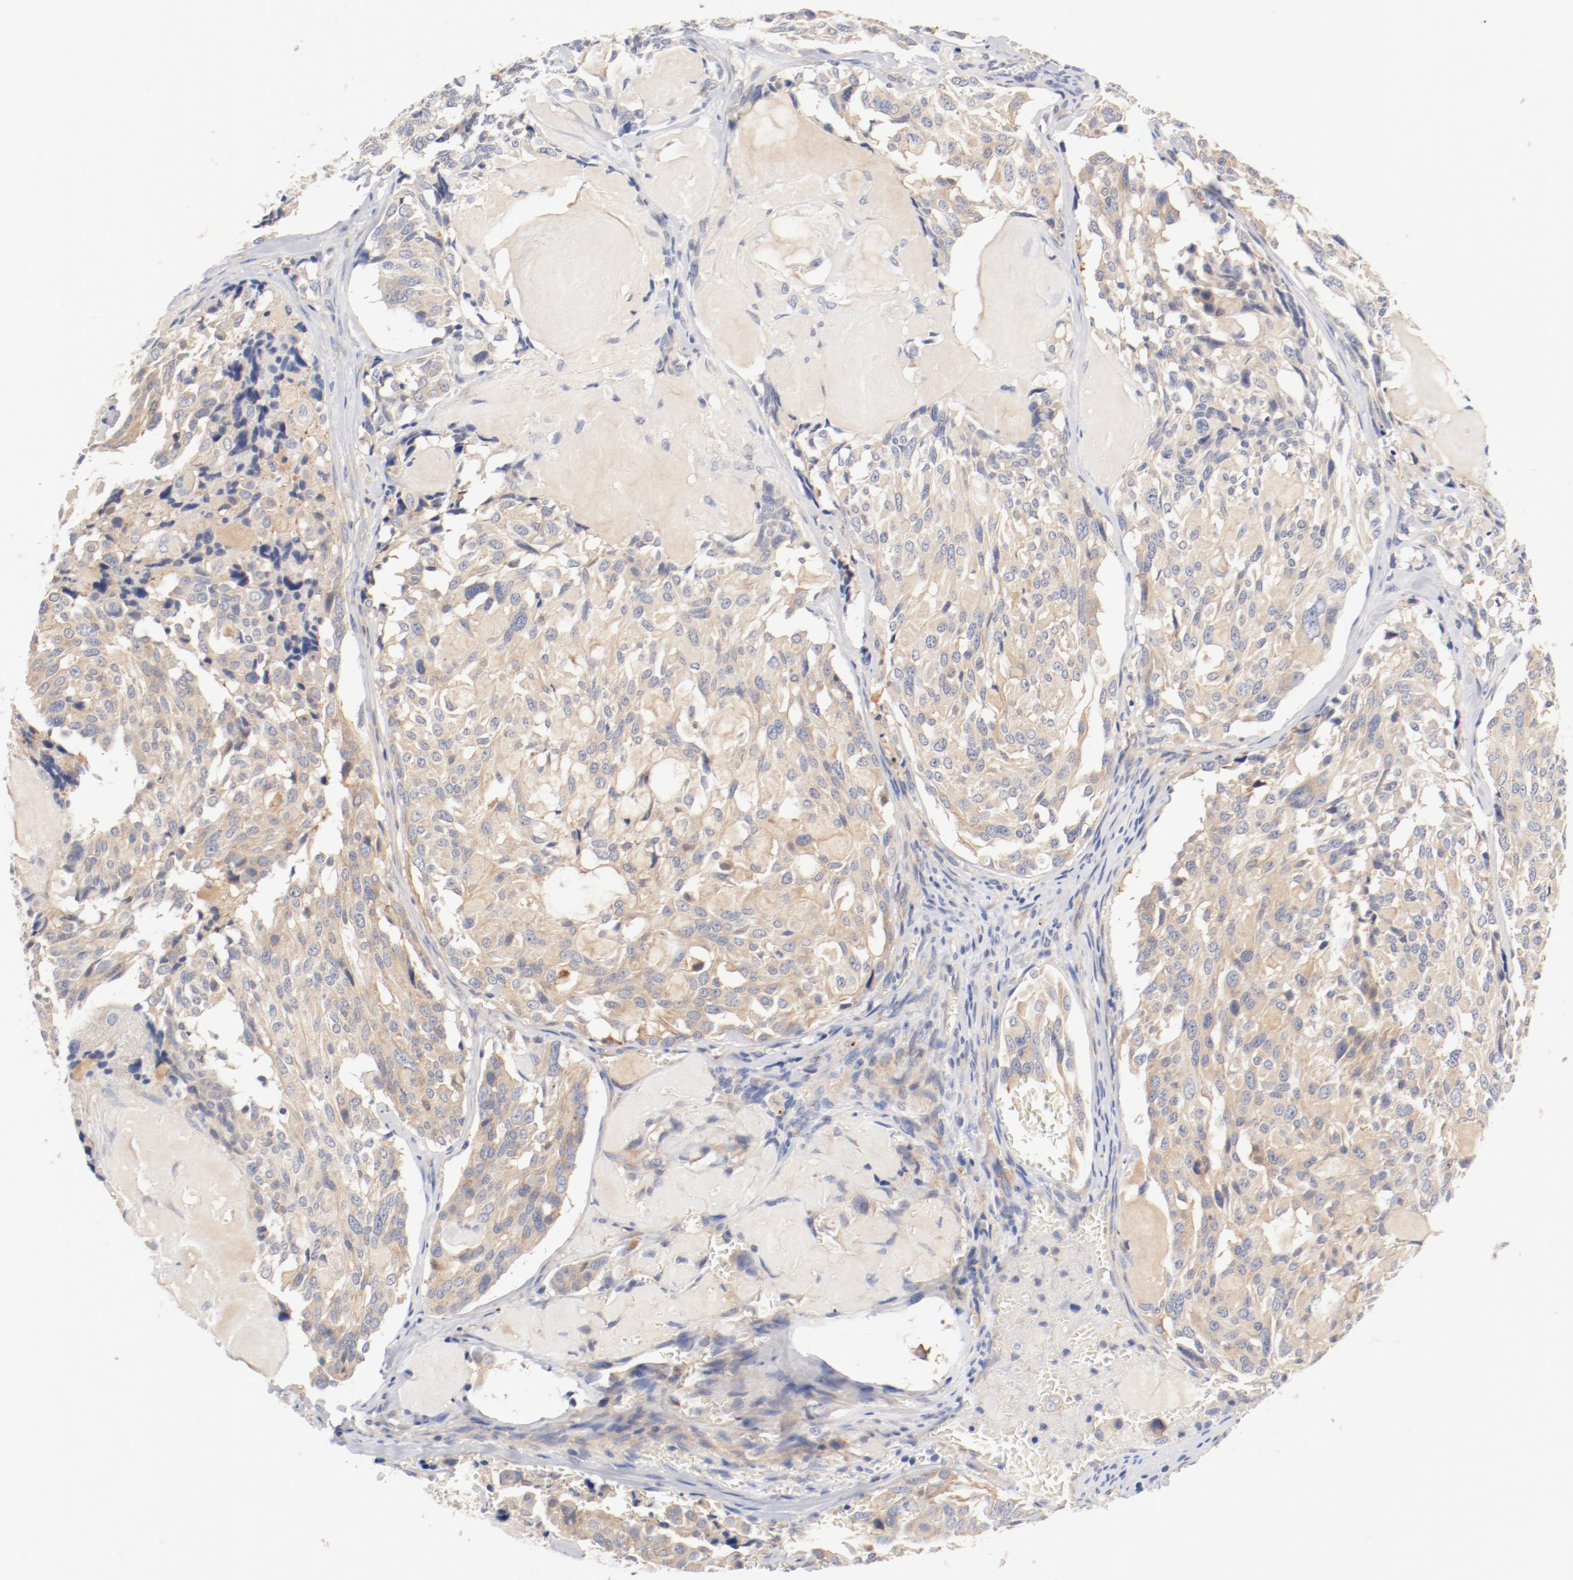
{"staining": {"intensity": "weak", "quantity": "25%-75%", "location": "cytoplasmic/membranous"}, "tissue": "thyroid cancer", "cell_type": "Tumor cells", "image_type": "cancer", "snomed": [{"axis": "morphology", "description": "Carcinoma, NOS"}, {"axis": "morphology", "description": "Carcinoid, malignant, NOS"}, {"axis": "topography", "description": "Thyroid gland"}], "caption": "This photomicrograph exhibits immunohistochemistry staining of human carcinoid (malignant) (thyroid), with low weak cytoplasmic/membranous expression in approximately 25%-75% of tumor cells.", "gene": "DYNC1H1", "patient": {"sex": "male", "age": 33}}